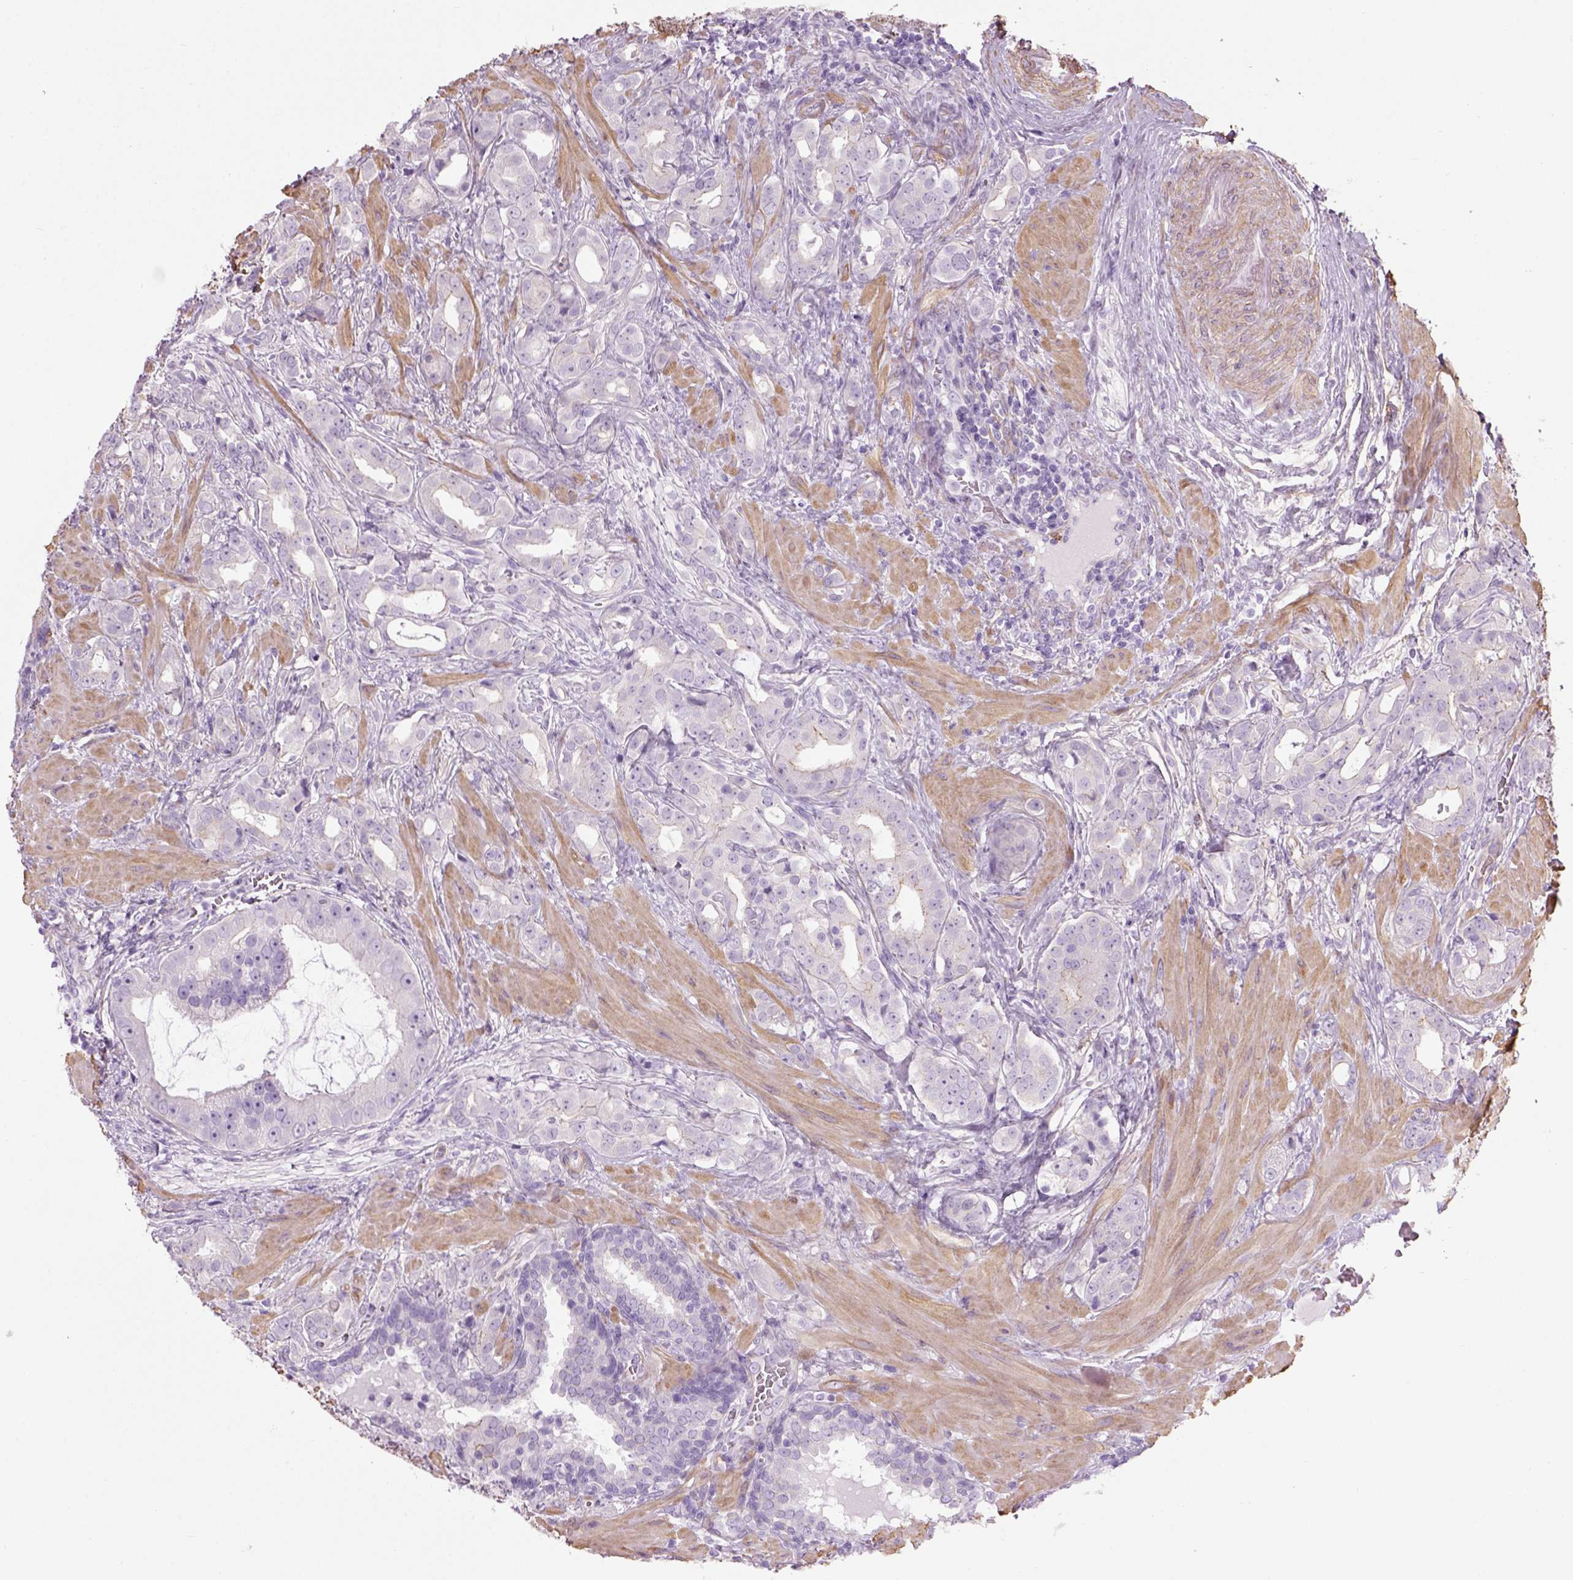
{"staining": {"intensity": "negative", "quantity": "none", "location": "none"}, "tissue": "prostate cancer", "cell_type": "Tumor cells", "image_type": "cancer", "snomed": [{"axis": "morphology", "description": "Adenocarcinoma, NOS"}, {"axis": "topography", "description": "Prostate"}], "caption": "This is an immunohistochemistry (IHC) histopathology image of adenocarcinoma (prostate). There is no expression in tumor cells.", "gene": "FAM161A", "patient": {"sex": "male", "age": 57}}